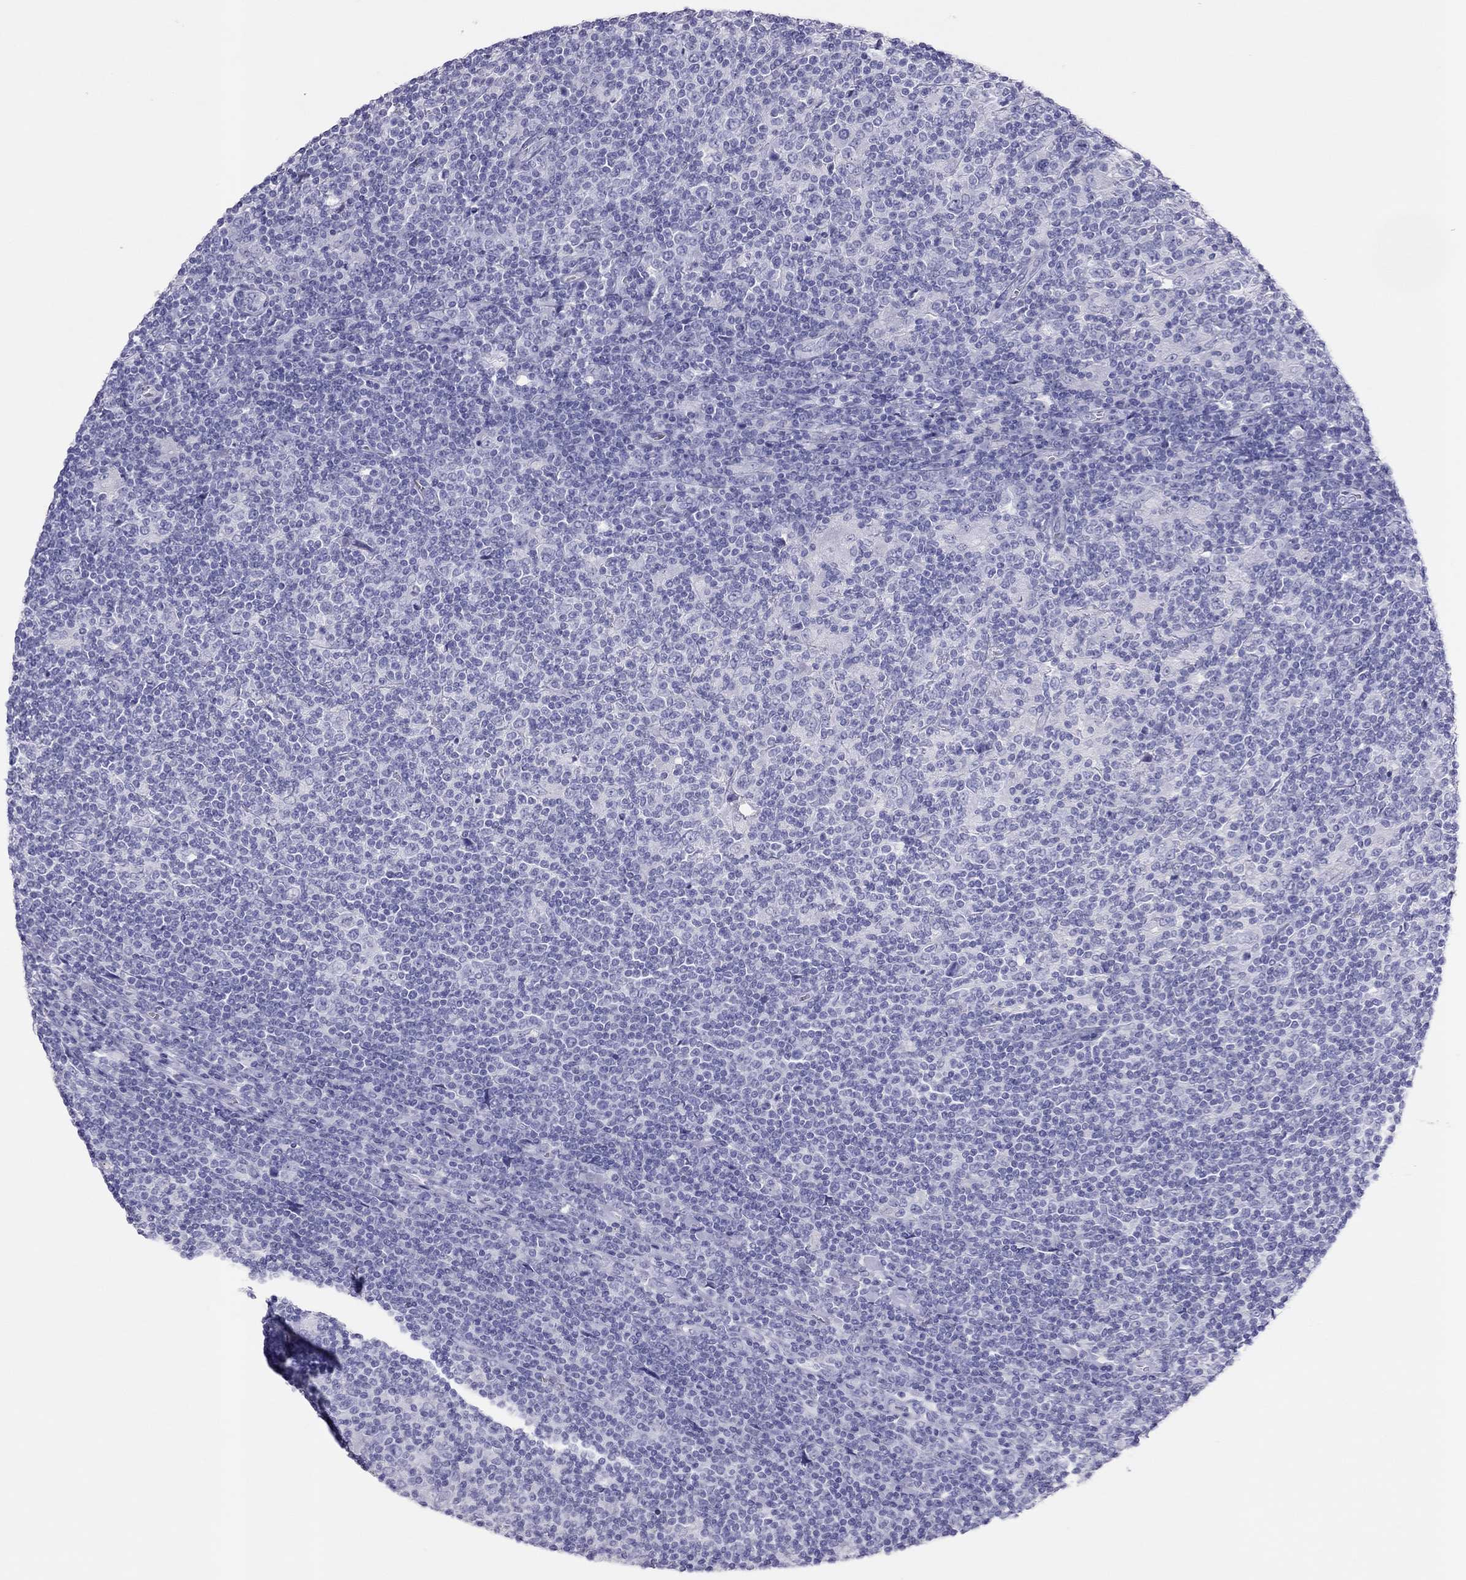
{"staining": {"intensity": "negative", "quantity": "none", "location": "none"}, "tissue": "lymphoma", "cell_type": "Tumor cells", "image_type": "cancer", "snomed": [{"axis": "morphology", "description": "Hodgkin's disease, NOS"}, {"axis": "topography", "description": "Lymph node"}], "caption": "A histopathology image of Hodgkin's disease stained for a protein exhibits no brown staining in tumor cells.", "gene": "TSHB", "patient": {"sex": "male", "age": 40}}